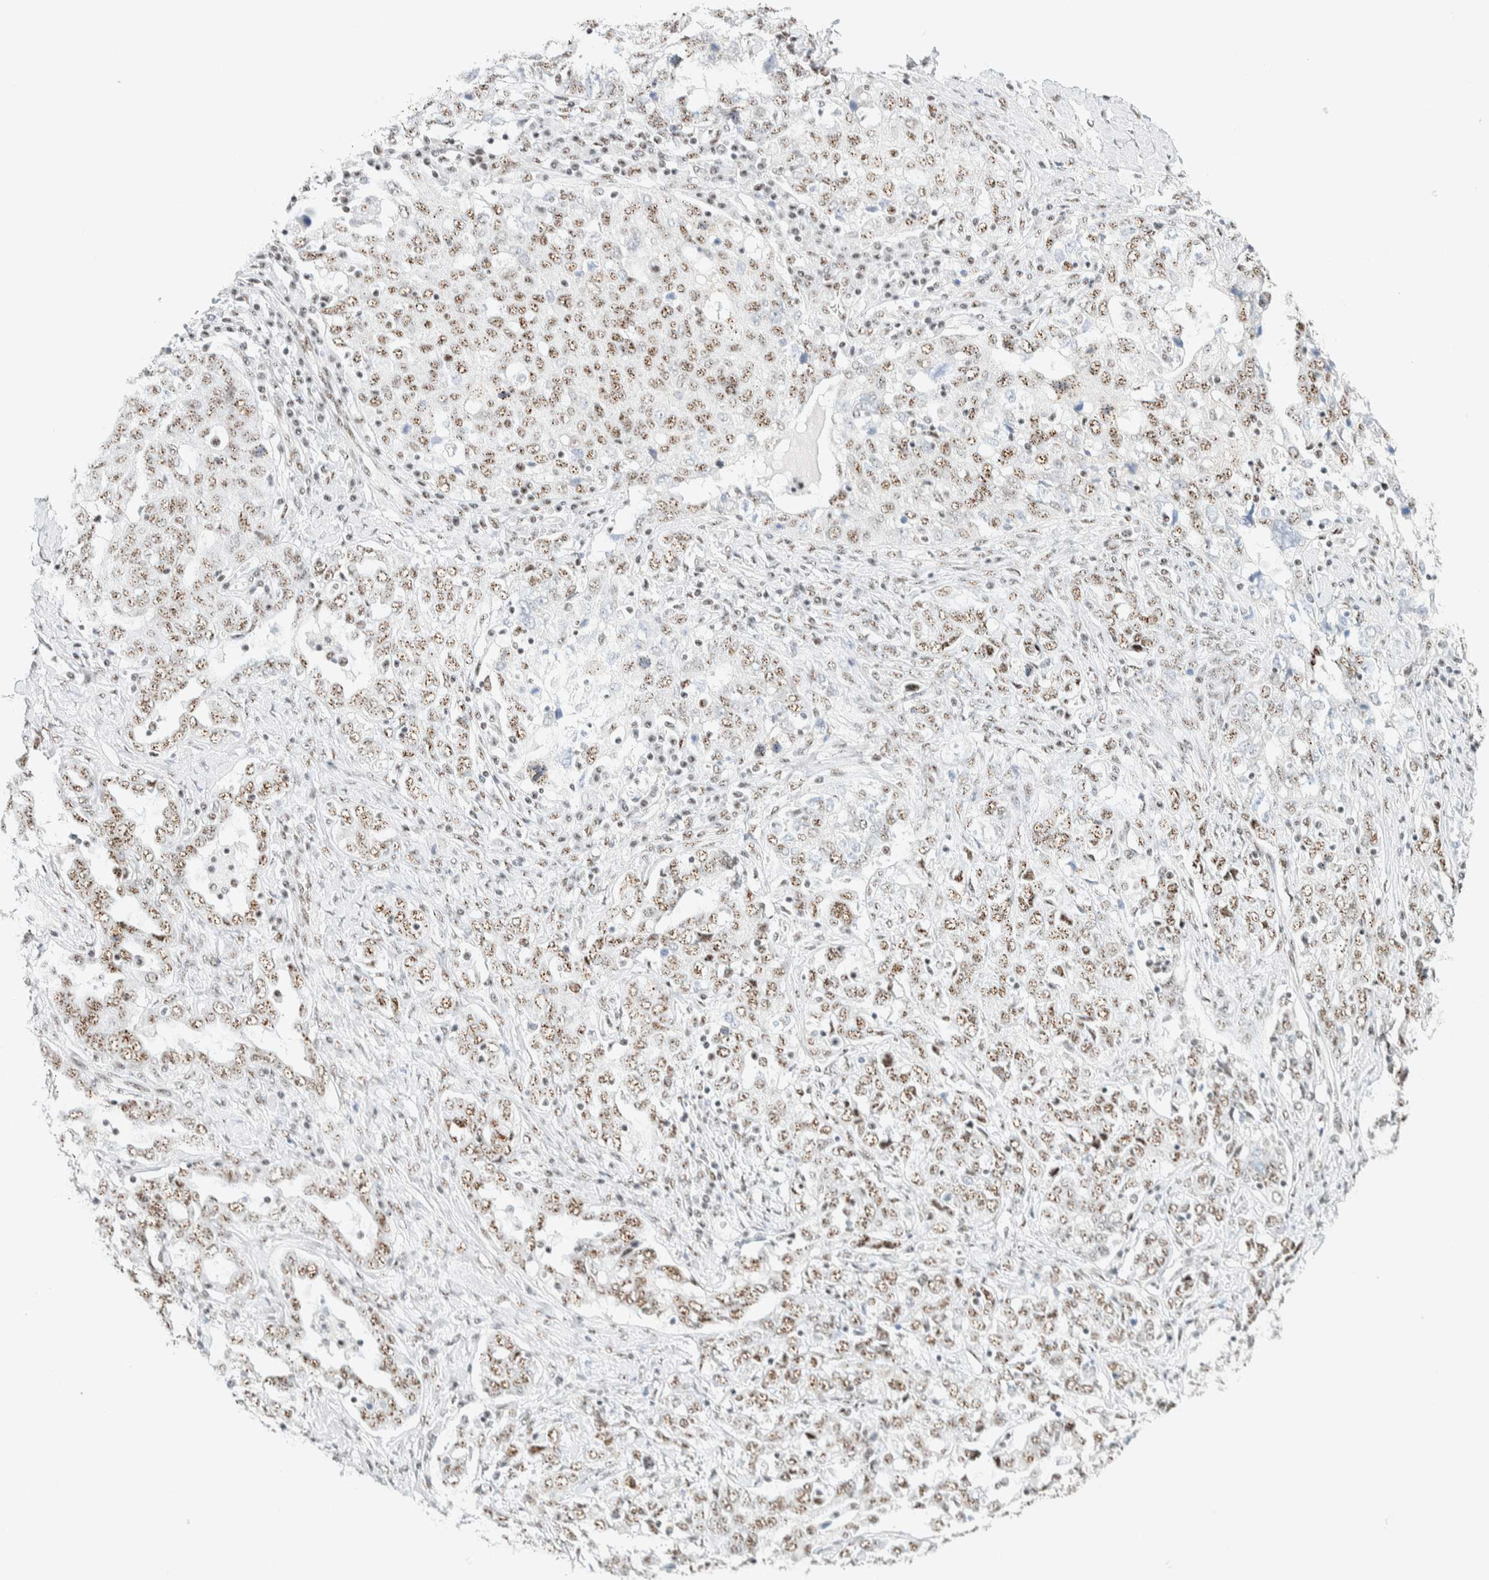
{"staining": {"intensity": "moderate", "quantity": ">75%", "location": "nuclear"}, "tissue": "ovarian cancer", "cell_type": "Tumor cells", "image_type": "cancer", "snomed": [{"axis": "morphology", "description": "Carcinoma, endometroid"}, {"axis": "topography", "description": "Ovary"}], "caption": "An image of human ovarian cancer (endometroid carcinoma) stained for a protein reveals moderate nuclear brown staining in tumor cells.", "gene": "SON", "patient": {"sex": "female", "age": 62}}